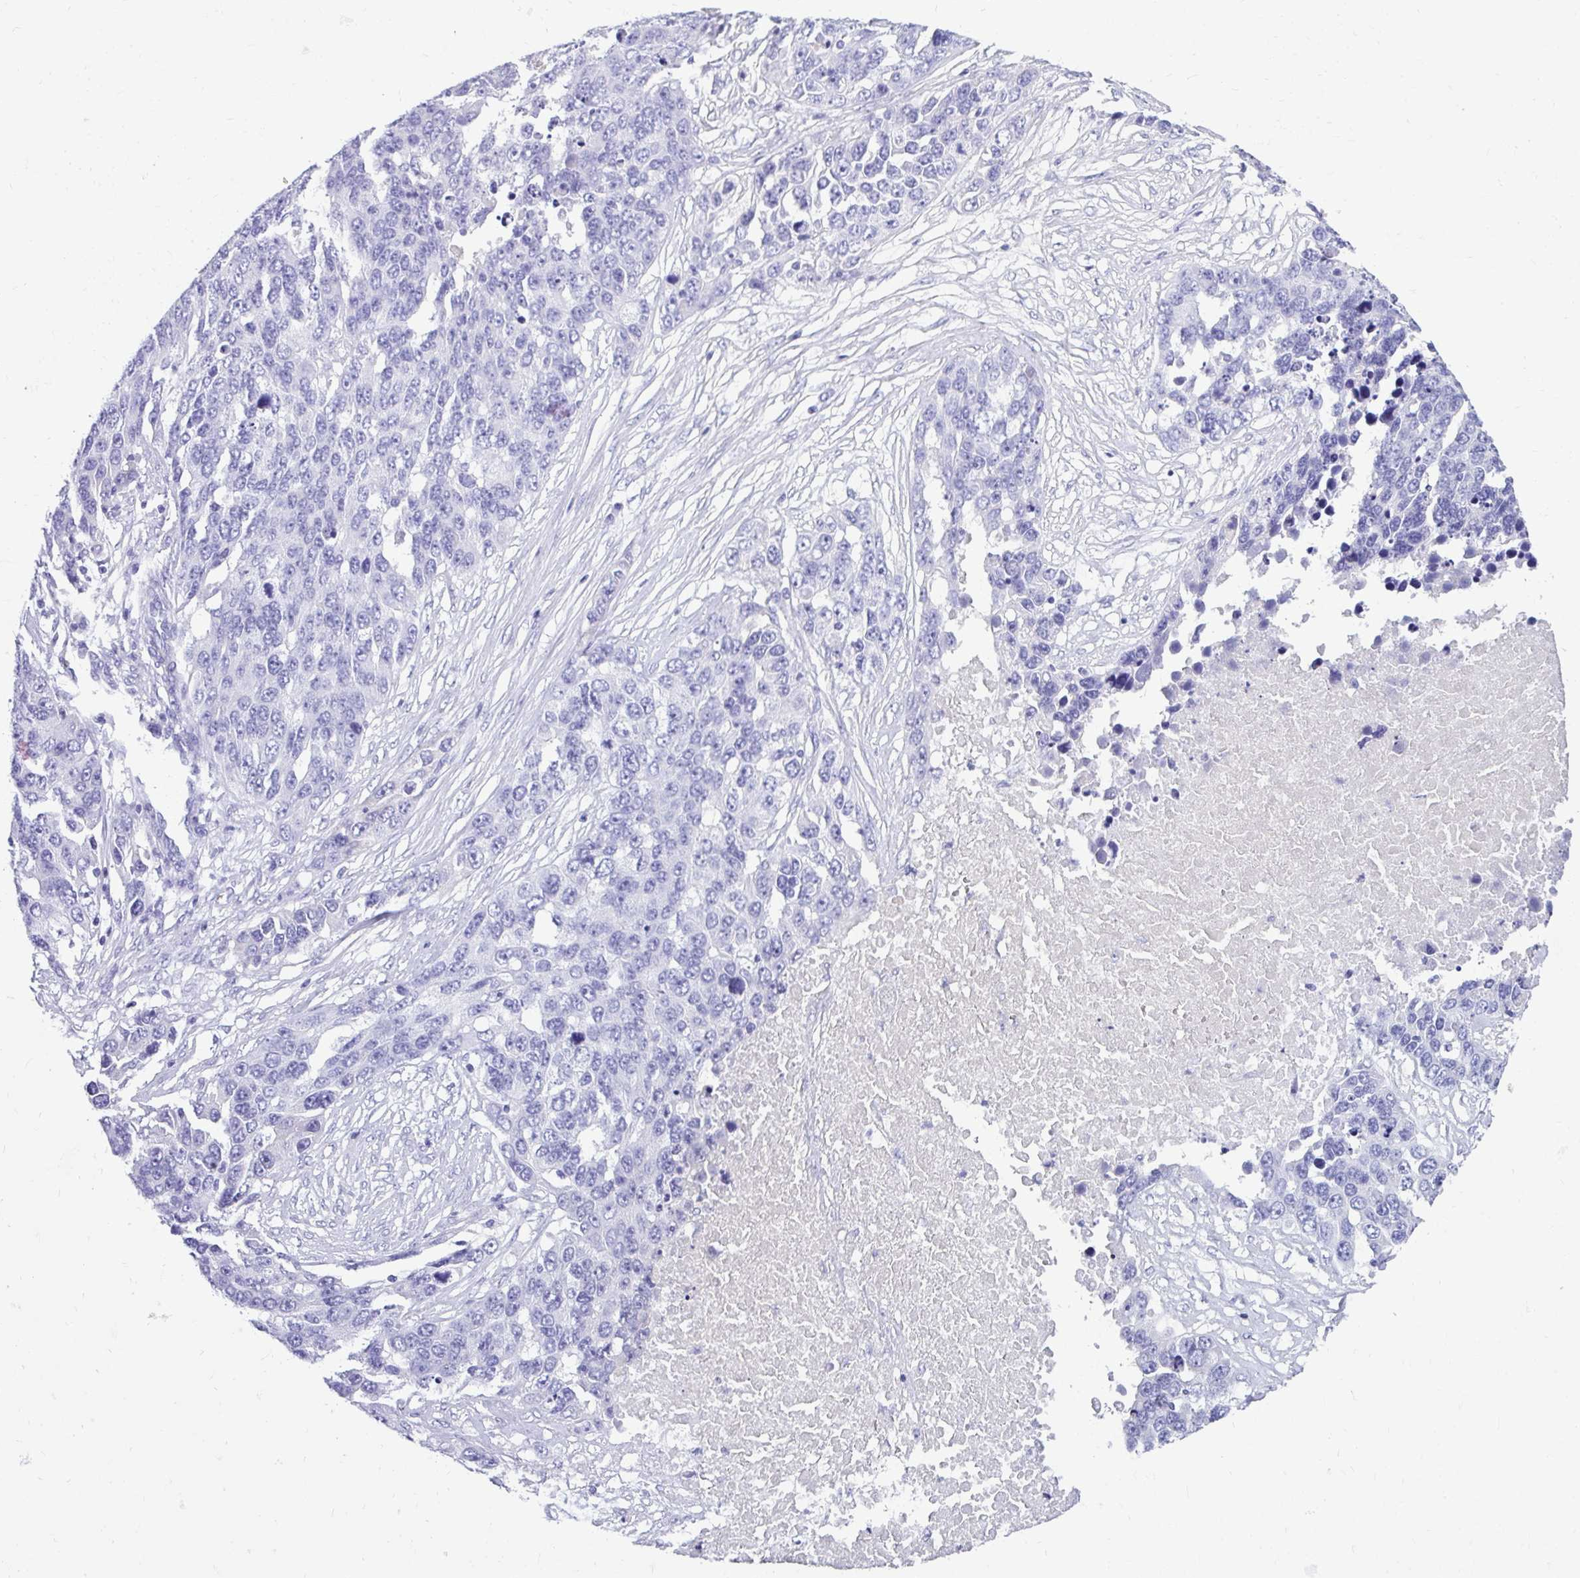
{"staining": {"intensity": "negative", "quantity": "none", "location": "none"}, "tissue": "ovarian cancer", "cell_type": "Tumor cells", "image_type": "cancer", "snomed": [{"axis": "morphology", "description": "Cystadenocarcinoma, serous, NOS"}, {"axis": "topography", "description": "Ovary"}], "caption": "IHC image of human ovarian cancer (serous cystadenocarcinoma) stained for a protein (brown), which displays no staining in tumor cells. (DAB (3,3'-diaminobenzidine) IHC, high magnification).", "gene": "SMIM9", "patient": {"sex": "female", "age": 76}}